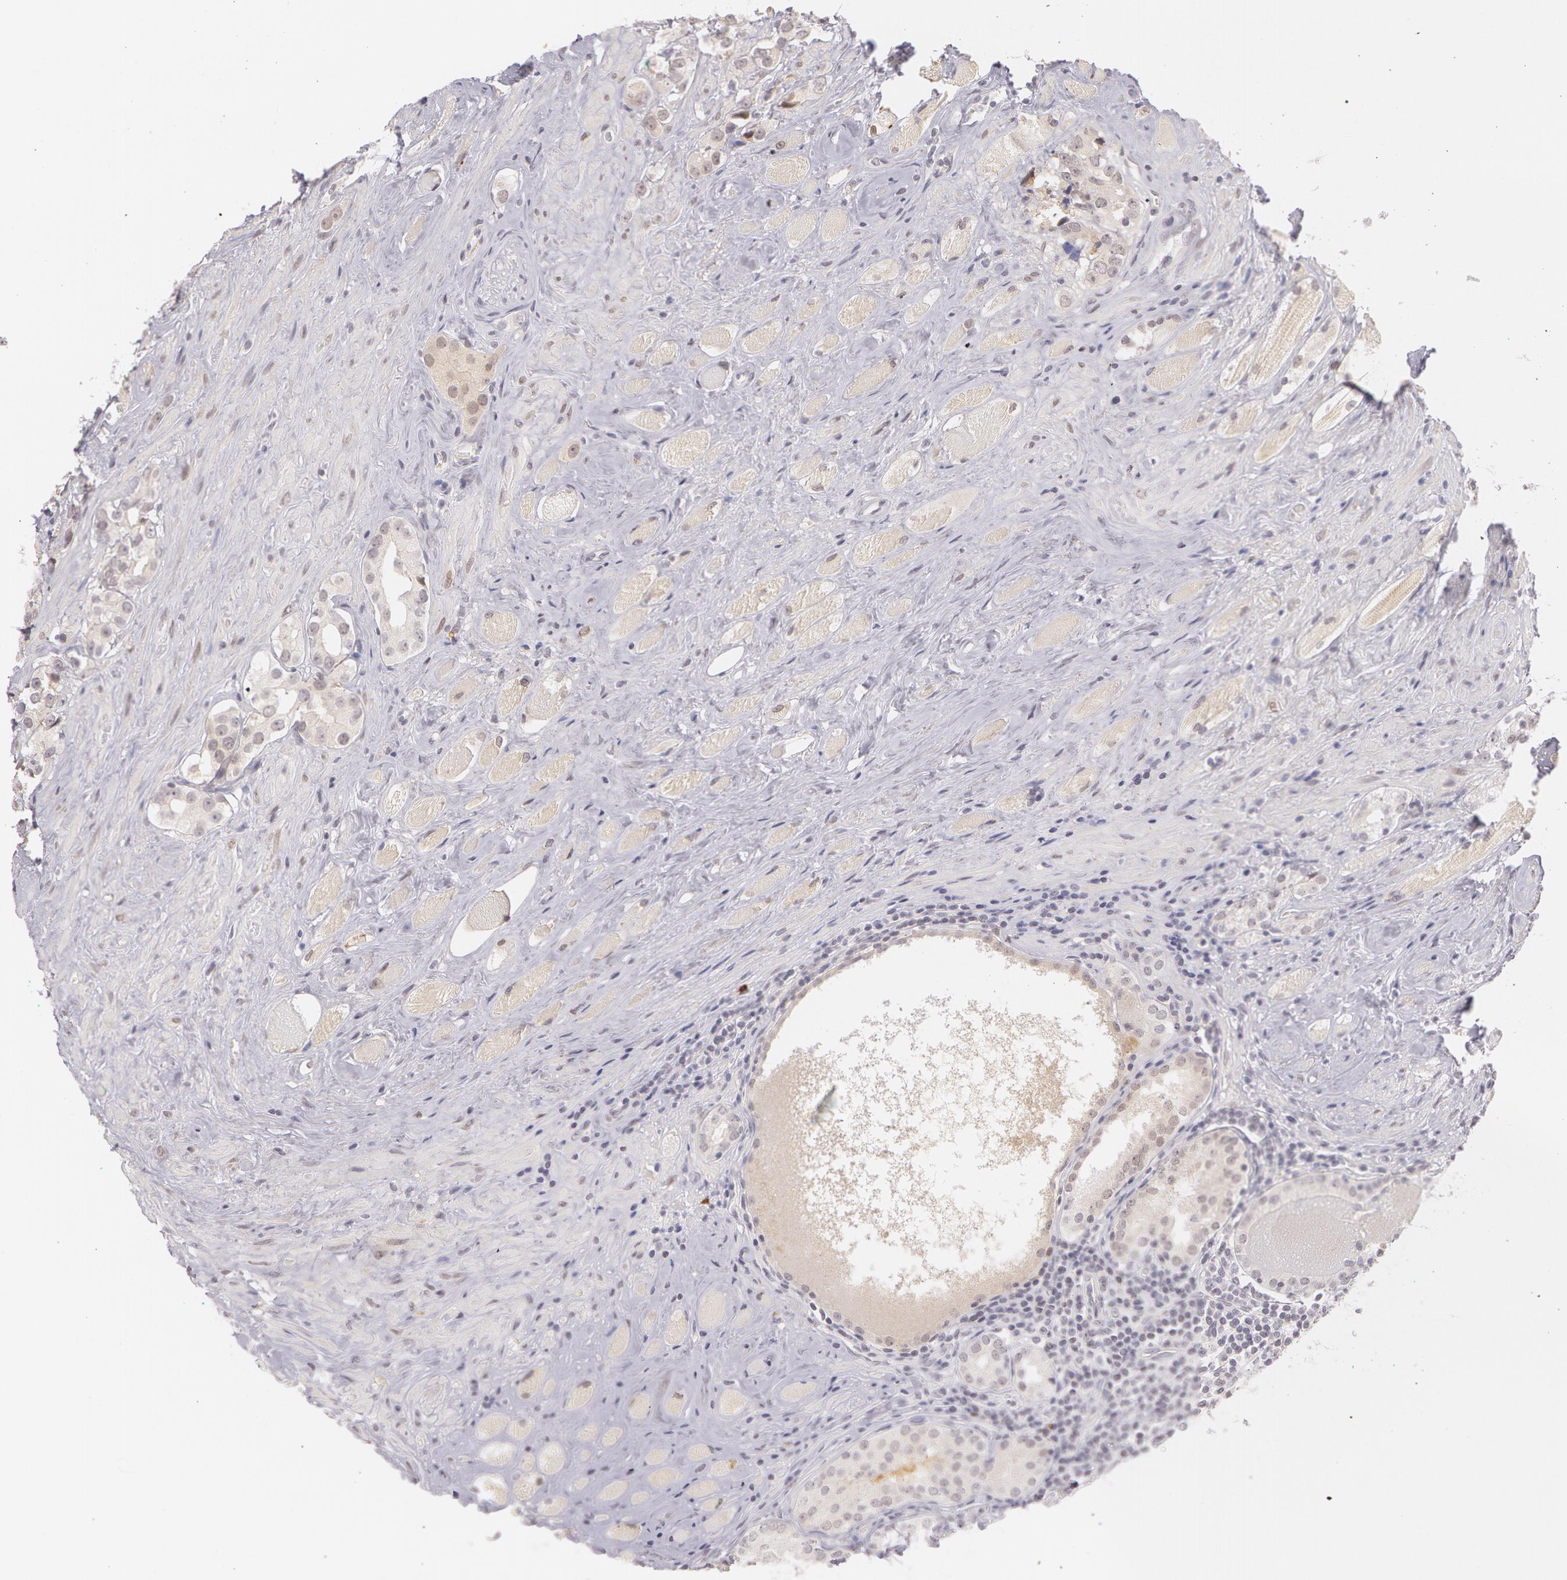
{"staining": {"intensity": "negative", "quantity": "none", "location": "none"}, "tissue": "prostate cancer", "cell_type": "Tumor cells", "image_type": "cancer", "snomed": [{"axis": "morphology", "description": "Adenocarcinoma, Medium grade"}, {"axis": "topography", "description": "Prostate"}], "caption": "The immunohistochemistry (IHC) photomicrograph has no significant positivity in tumor cells of prostate adenocarcinoma (medium-grade) tissue.", "gene": "LBP", "patient": {"sex": "male", "age": 73}}